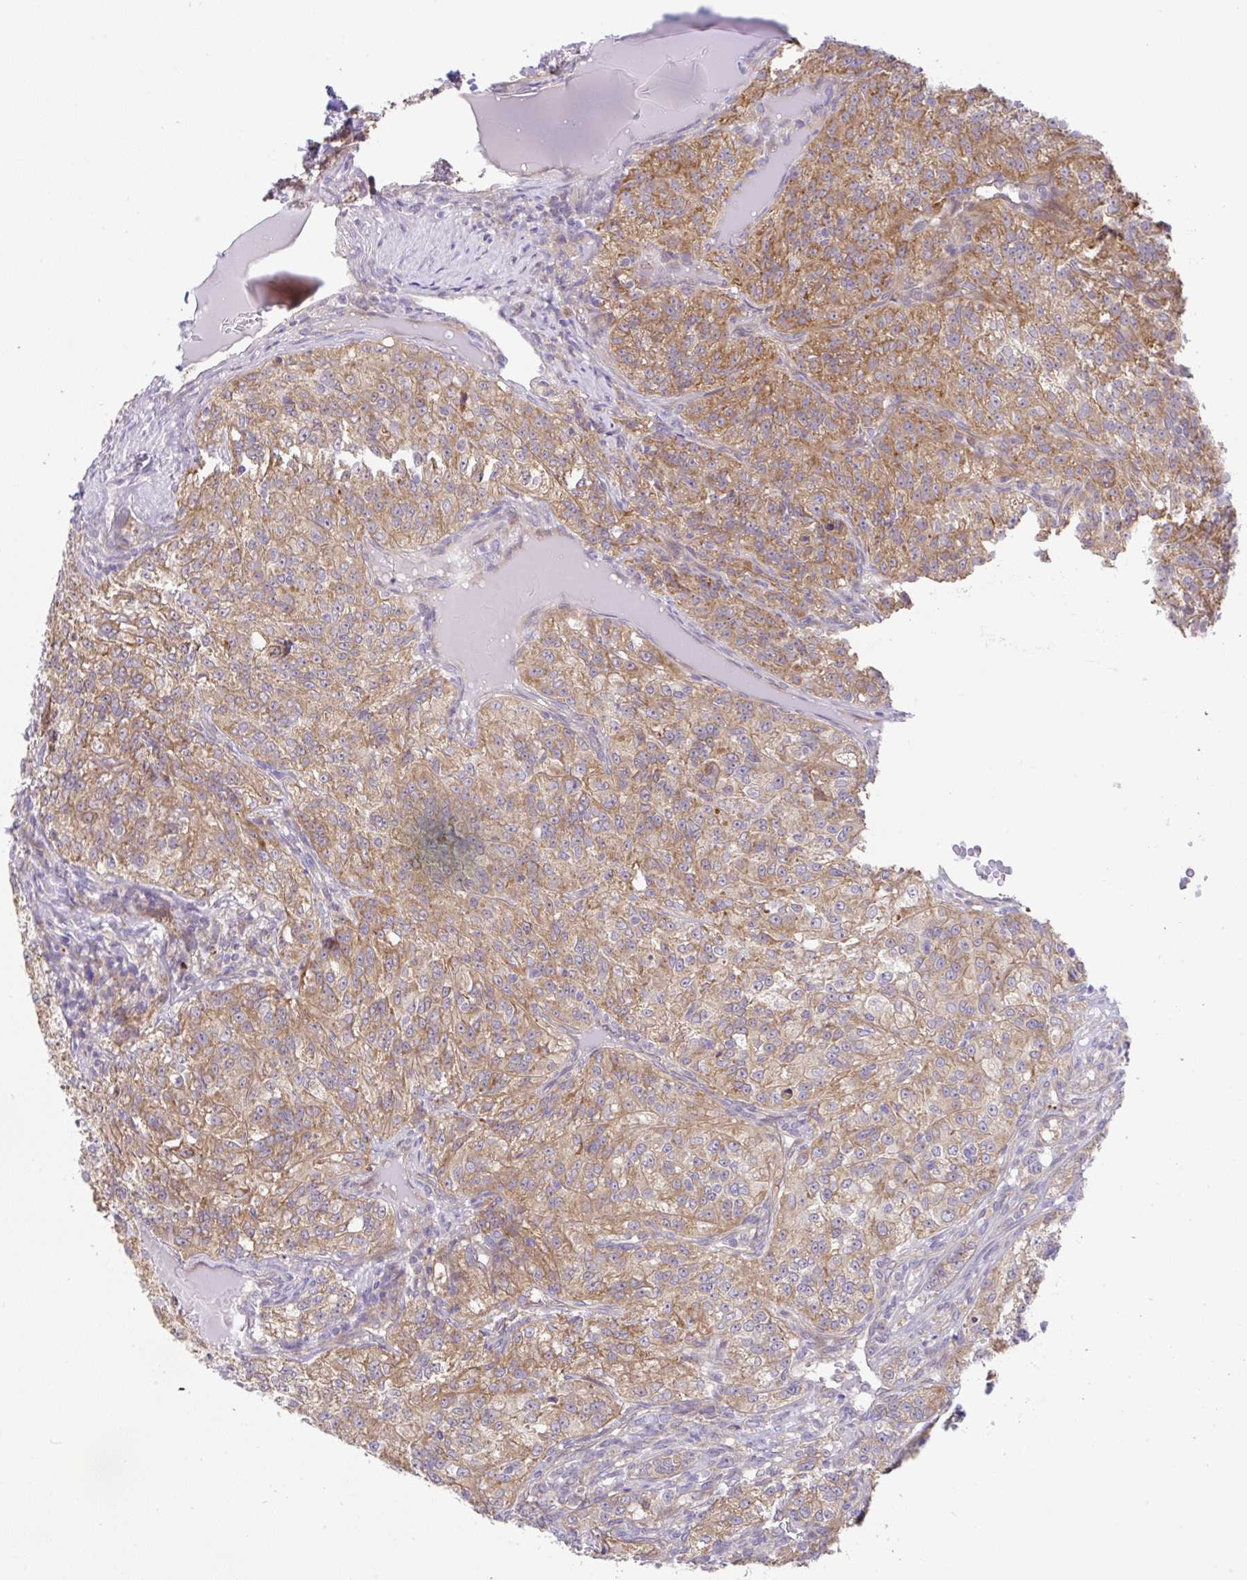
{"staining": {"intensity": "moderate", "quantity": ">75%", "location": "cytoplasmic/membranous"}, "tissue": "renal cancer", "cell_type": "Tumor cells", "image_type": "cancer", "snomed": [{"axis": "morphology", "description": "Adenocarcinoma, NOS"}, {"axis": "topography", "description": "Kidney"}], "caption": "Immunohistochemical staining of adenocarcinoma (renal) demonstrates medium levels of moderate cytoplasmic/membranous protein expression in about >75% of tumor cells. Nuclei are stained in blue.", "gene": "DLEU7", "patient": {"sex": "female", "age": 63}}